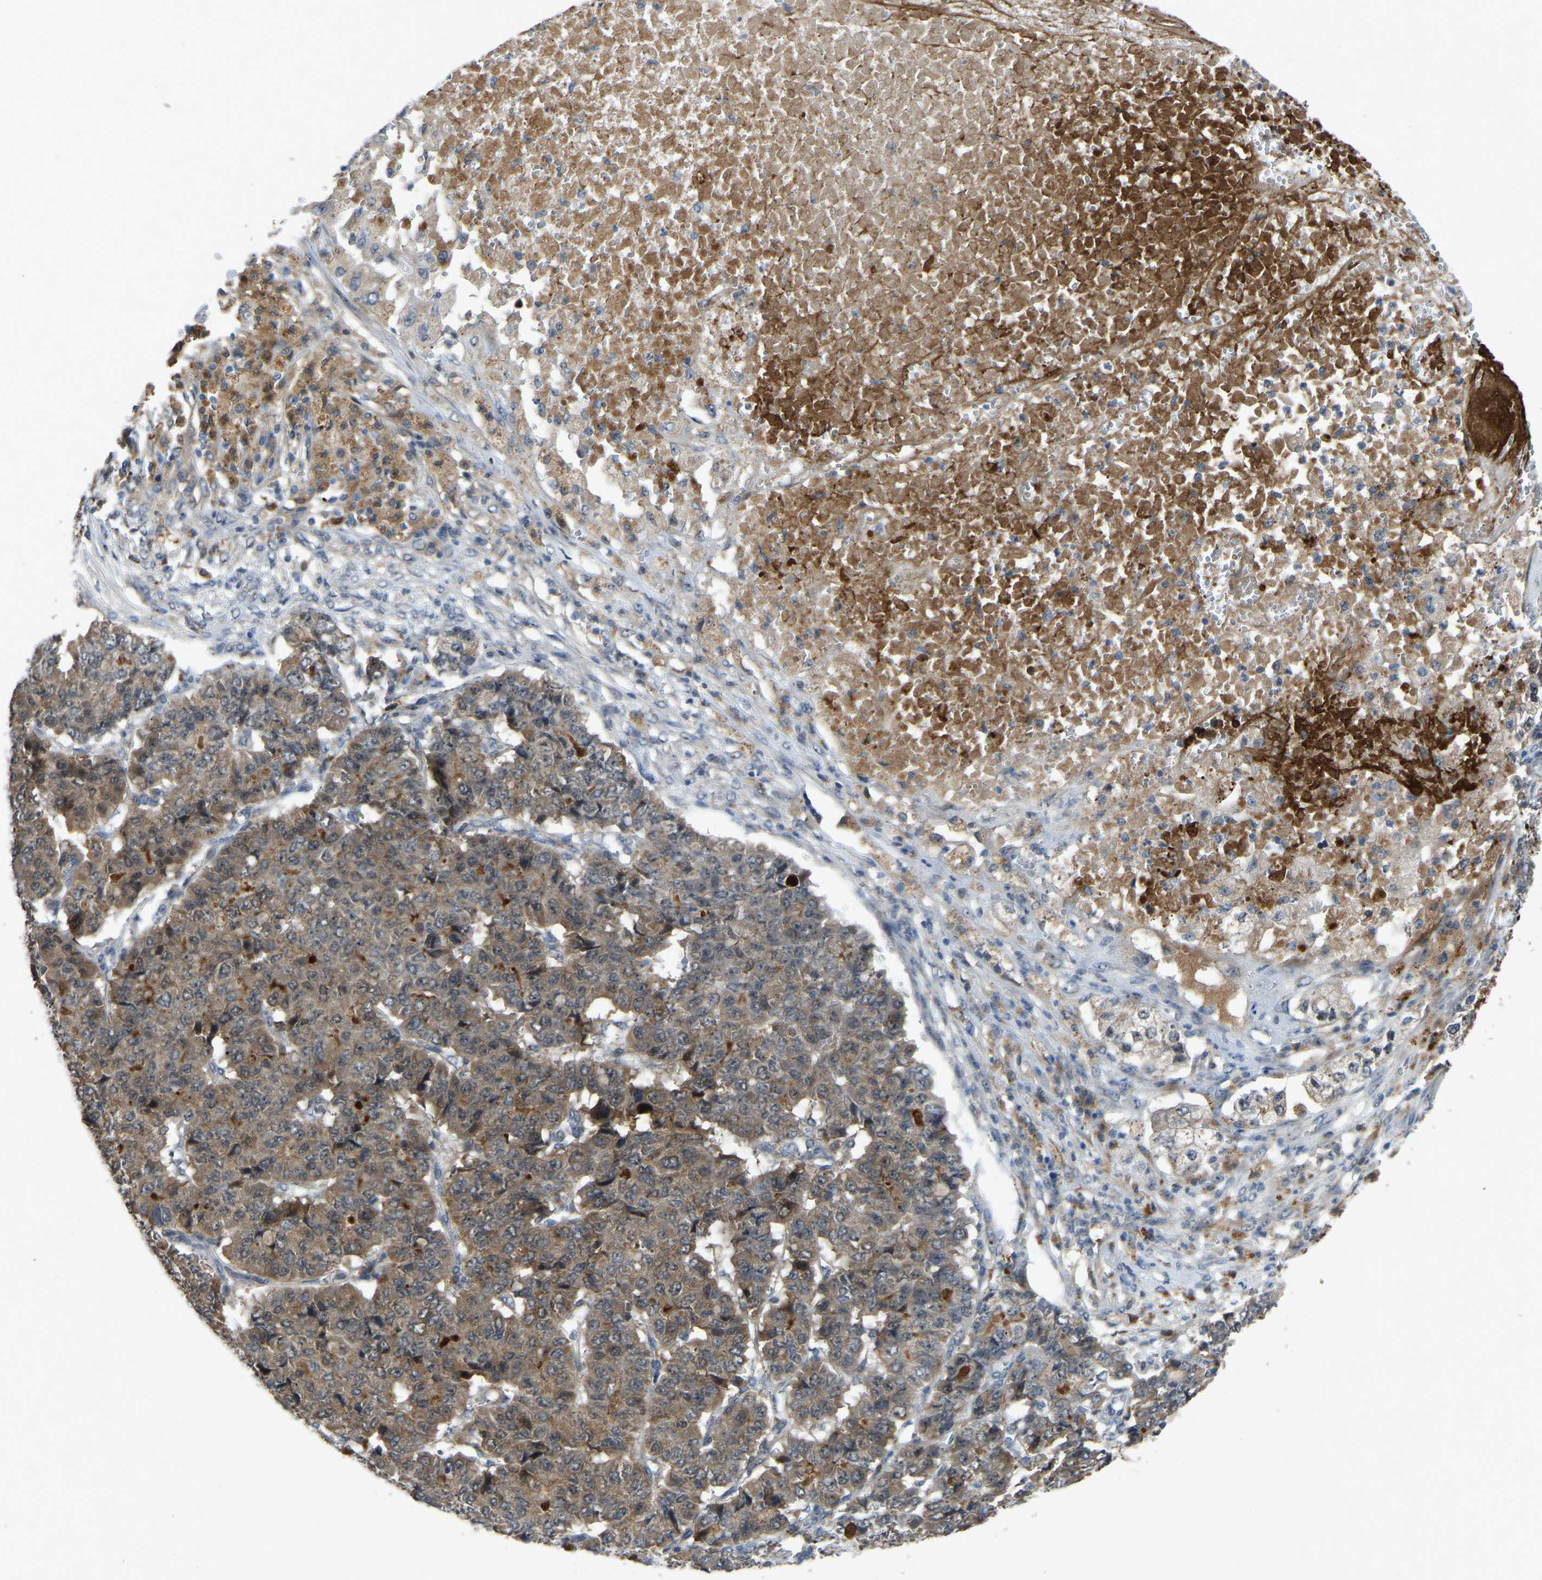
{"staining": {"intensity": "weak", "quantity": "25%-75%", "location": "cytoplasmic/membranous"}, "tissue": "pancreatic cancer", "cell_type": "Tumor cells", "image_type": "cancer", "snomed": [{"axis": "morphology", "description": "Adenocarcinoma, NOS"}, {"axis": "topography", "description": "Pancreas"}], "caption": "Tumor cells demonstrate low levels of weak cytoplasmic/membranous expression in about 25%-75% of cells in pancreatic cancer (adenocarcinoma). The staining was performed using DAB (3,3'-diaminobenzidine), with brown indicating positive protein expression. Nuclei are stained blue with hematoxylin.", "gene": "FHIT", "patient": {"sex": "male", "age": 50}}